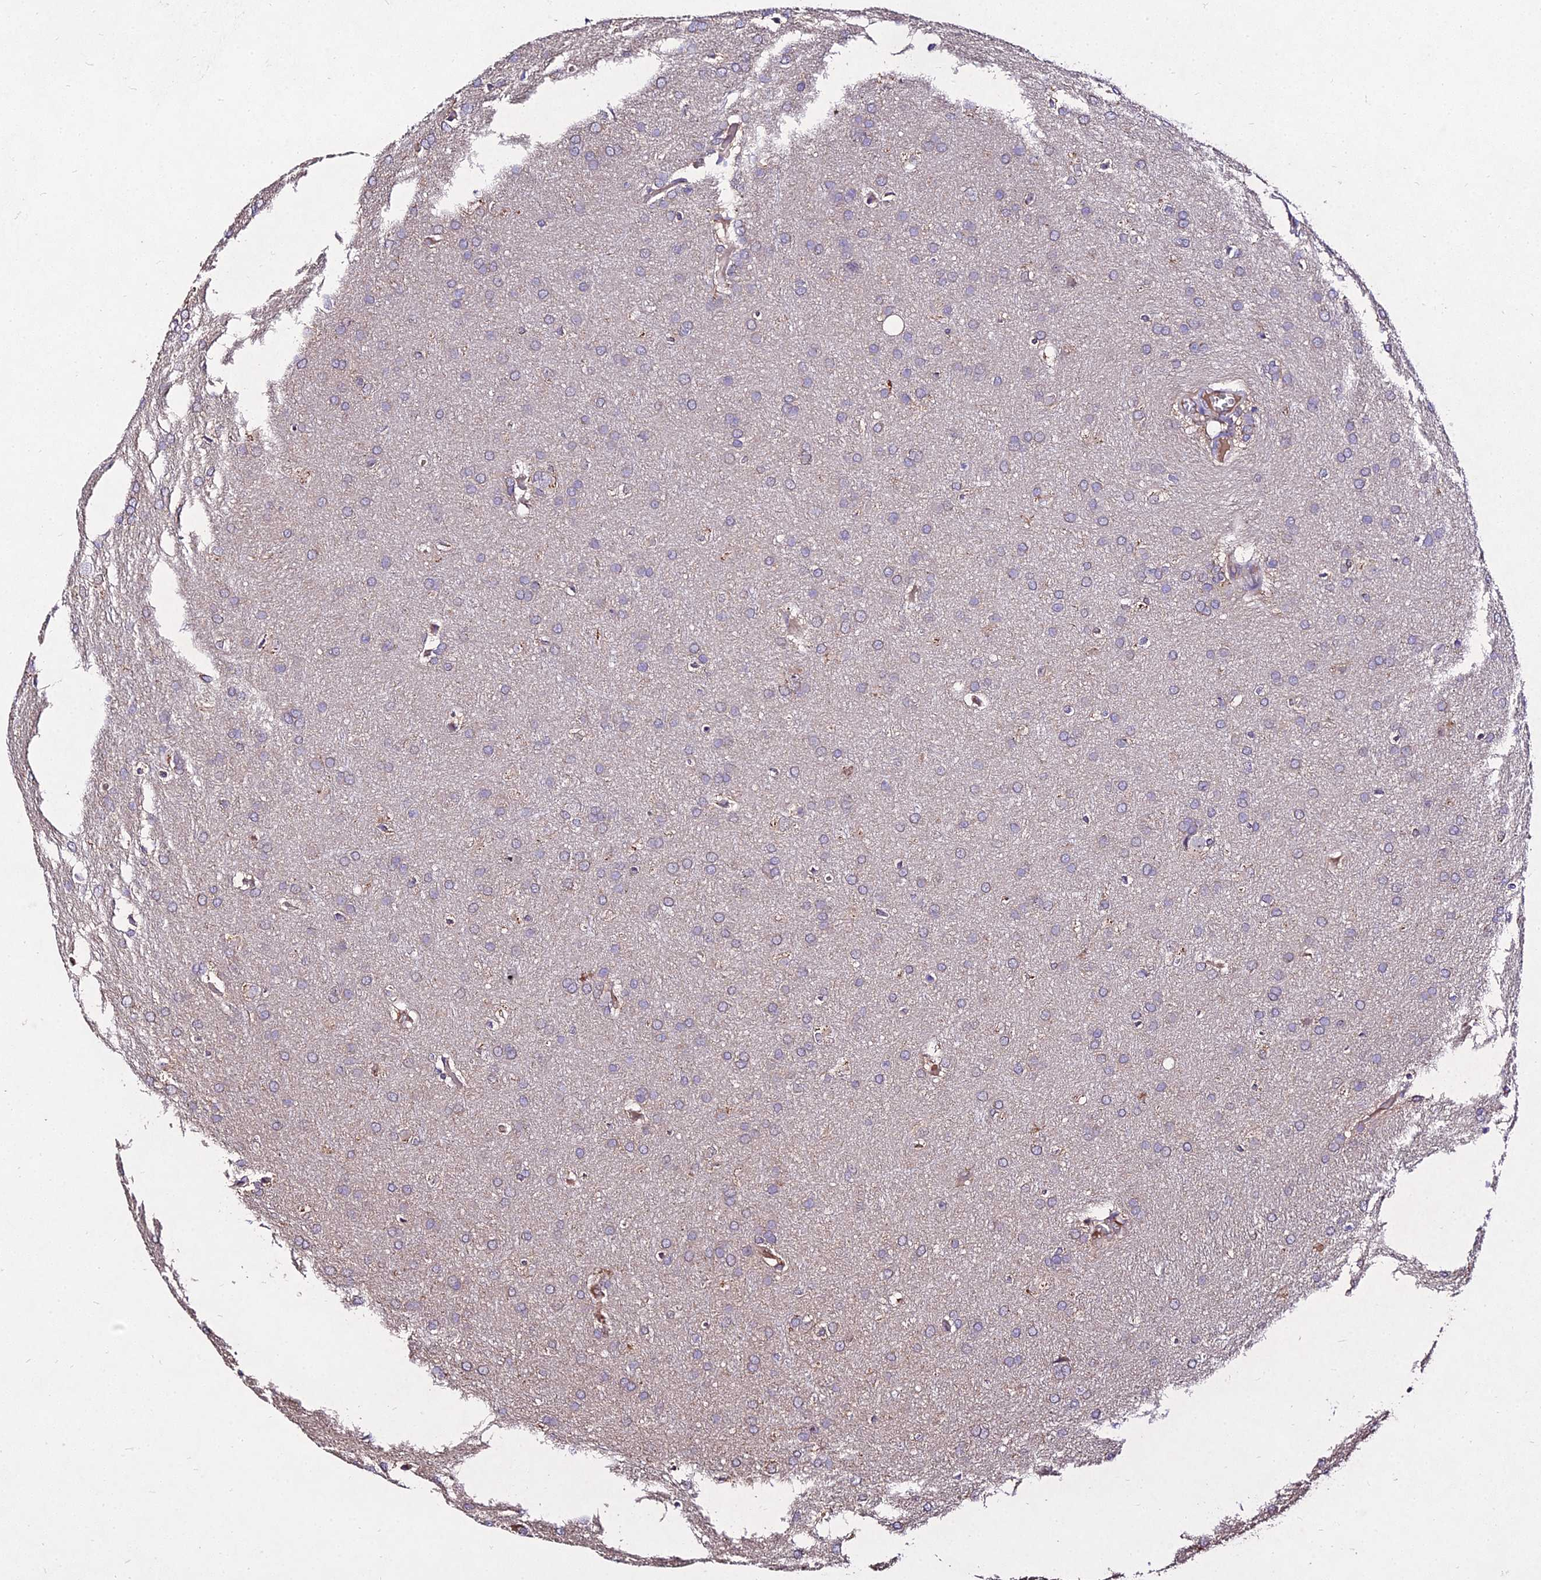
{"staining": {"intensity": "negative", "quantity": "none", "location": "none"}, "tissue": "glioma", "cell_type": "Tumor cells", "image_type": "cancer", "snomed": [{"axis": "morphology", "description": "Glioma, malignant, Low grade"}, {"axis": "topography", "description": "Brain"}], "caption": "Immunohistochemistry (IHC) of human glioma exhibits no expression in tumor cells. Brightfield microscopy of immunohistochemistry (IHC) stained with DAB (3,3'-diaminobenzidine) (brown) and hematoxylin (blue), captured at high magnification.", "gene": "AP3M2", "patient": {"sex": "female", "age": 32}}